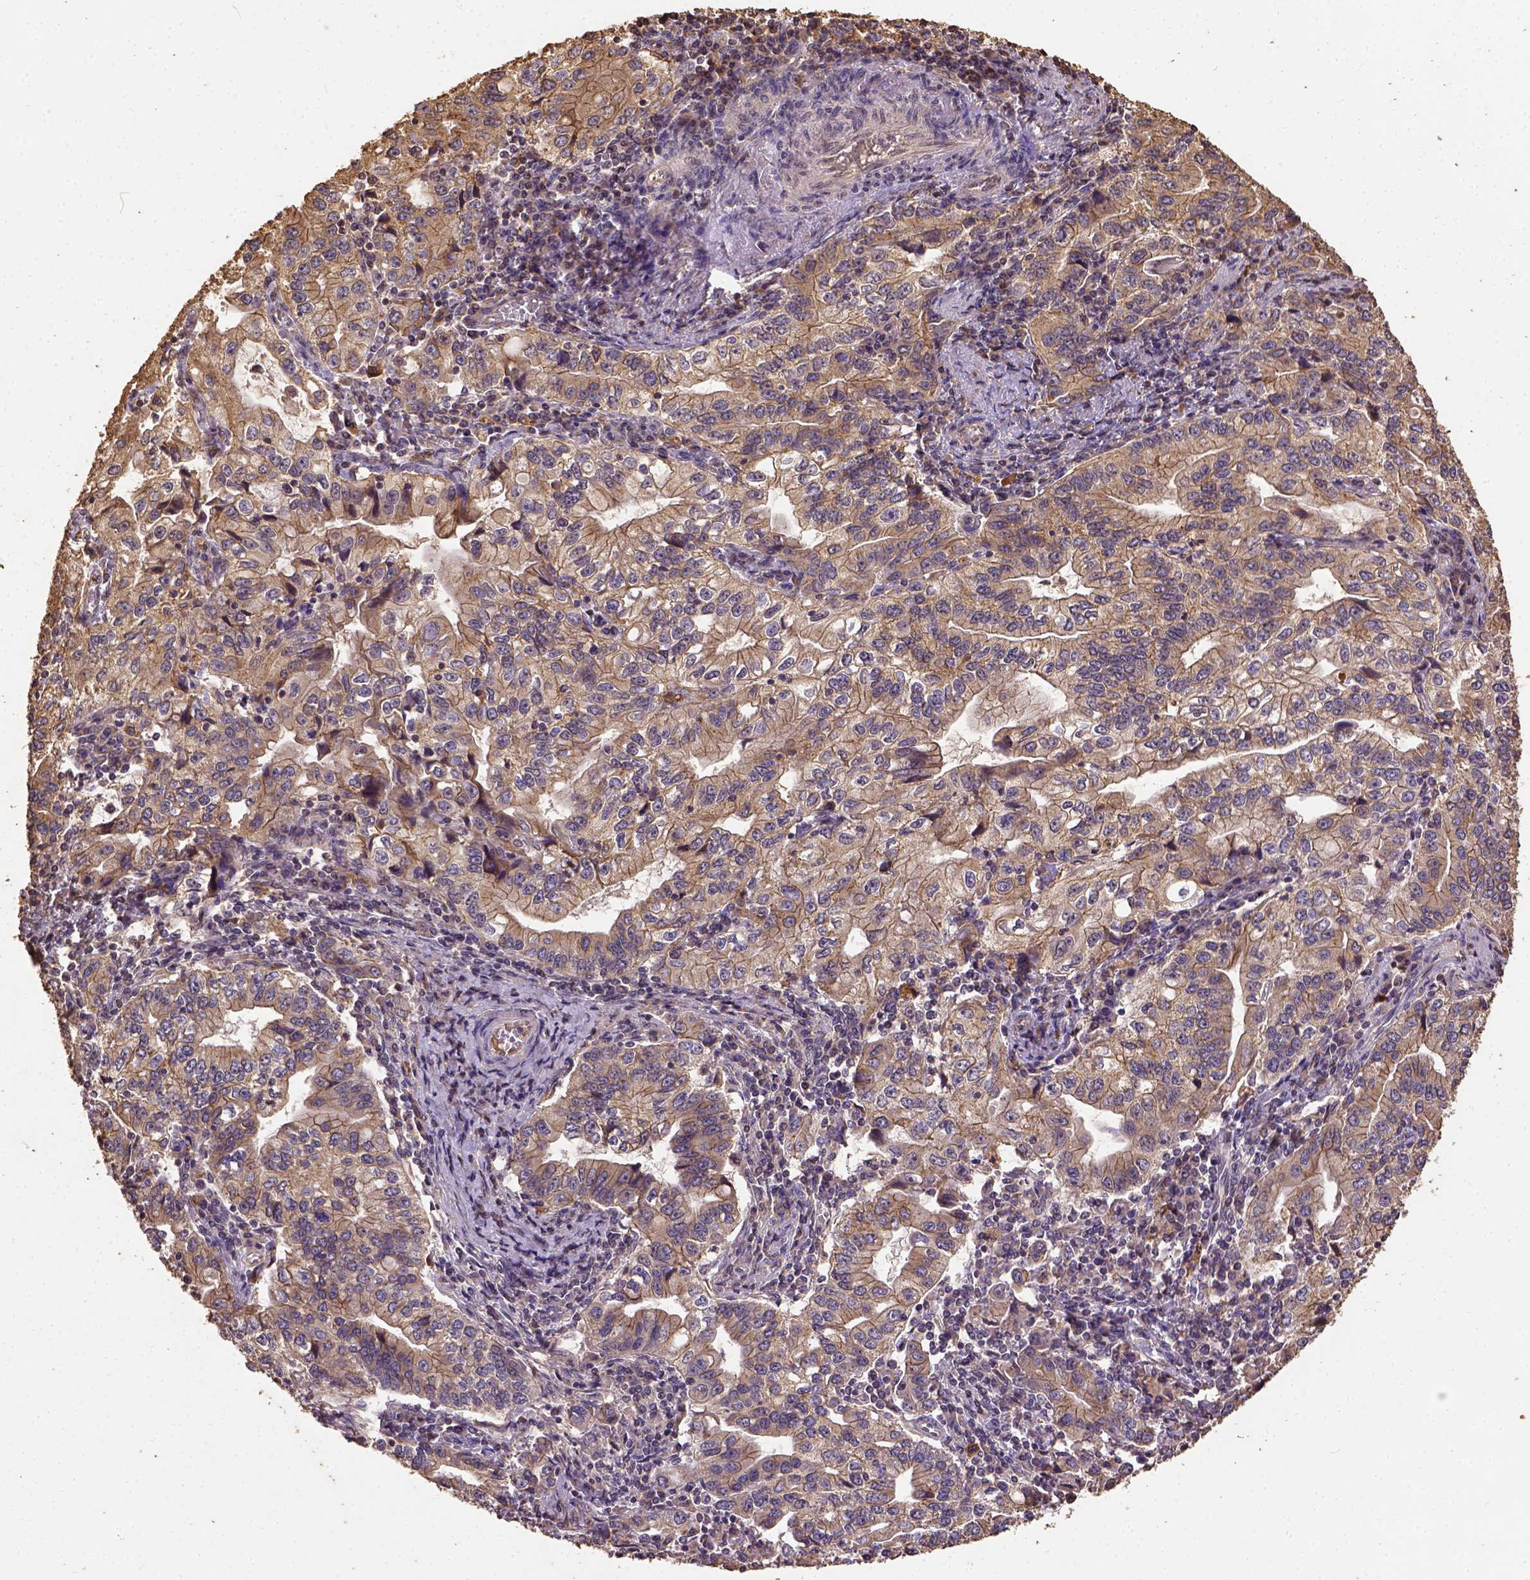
{"staining": {"intensity": "moderate", "quantity": "25%-75%", "location": "cytoplasmic/membranous"}, "tissue": "stomach cancer", "cell_type": "Tumor cells", "image_type": "cancer", "snomed": [{"axis": "morphology", "description": "Adenocarcinoma, NOS"}, {"axis": "topography", "description": "Stomach, lower"}], "caption": "Immunohistochemistry (IHC) micrograph of neoplastic tissue: human stomach adenocarcinoma stained using immunohistochemistry (IHC) displays medium levels of moderate protein expression localized specifically in the cytoplasmic/membranous of tumor cells, appearing as a cytoplasmic/membranous brown color.", "gene": "ATP1B3", "patient": {"sex": "female", "age": 72}}